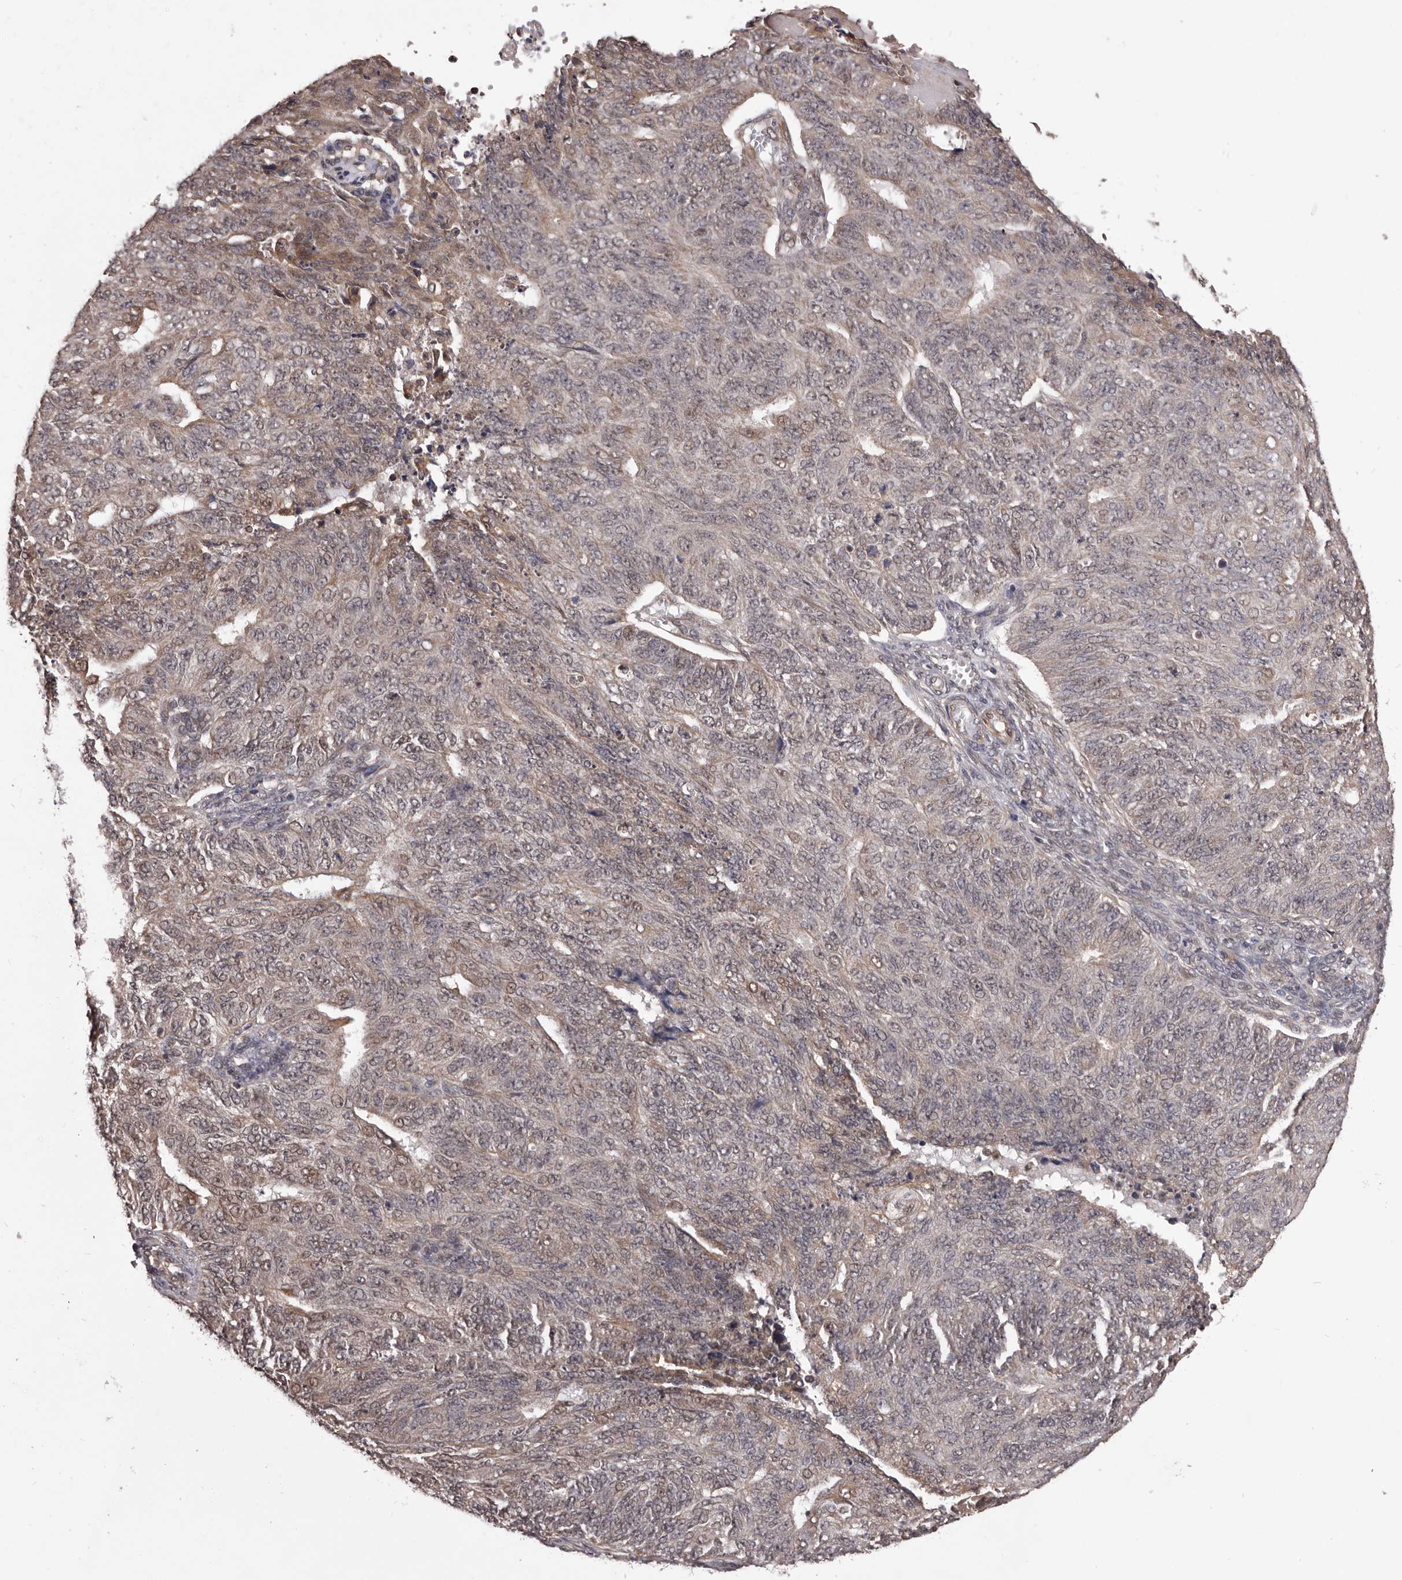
{"staining": {"intensity": "weak", "quantity": "<25%", "location": "cytoplasmic/membranous,nuclear"}, "tissue": "endometrial cancer", "cell_type": "Tumor cells", "image_type": "cancer", "snomed": [{"axis": "morphology", "description": "Adenocarcinoma, NOS"}, {"axis": "topography", "description": "Endometrium"}], "caption": "Immunohistochemistry micrograph of neoplastic tissue: human adenocarcinoma (endometrial) stained with DAB reveals no significant protein staining in tumor cells.", "gene": "CELF3", "patient": {"sex": "female", "age": 32}}